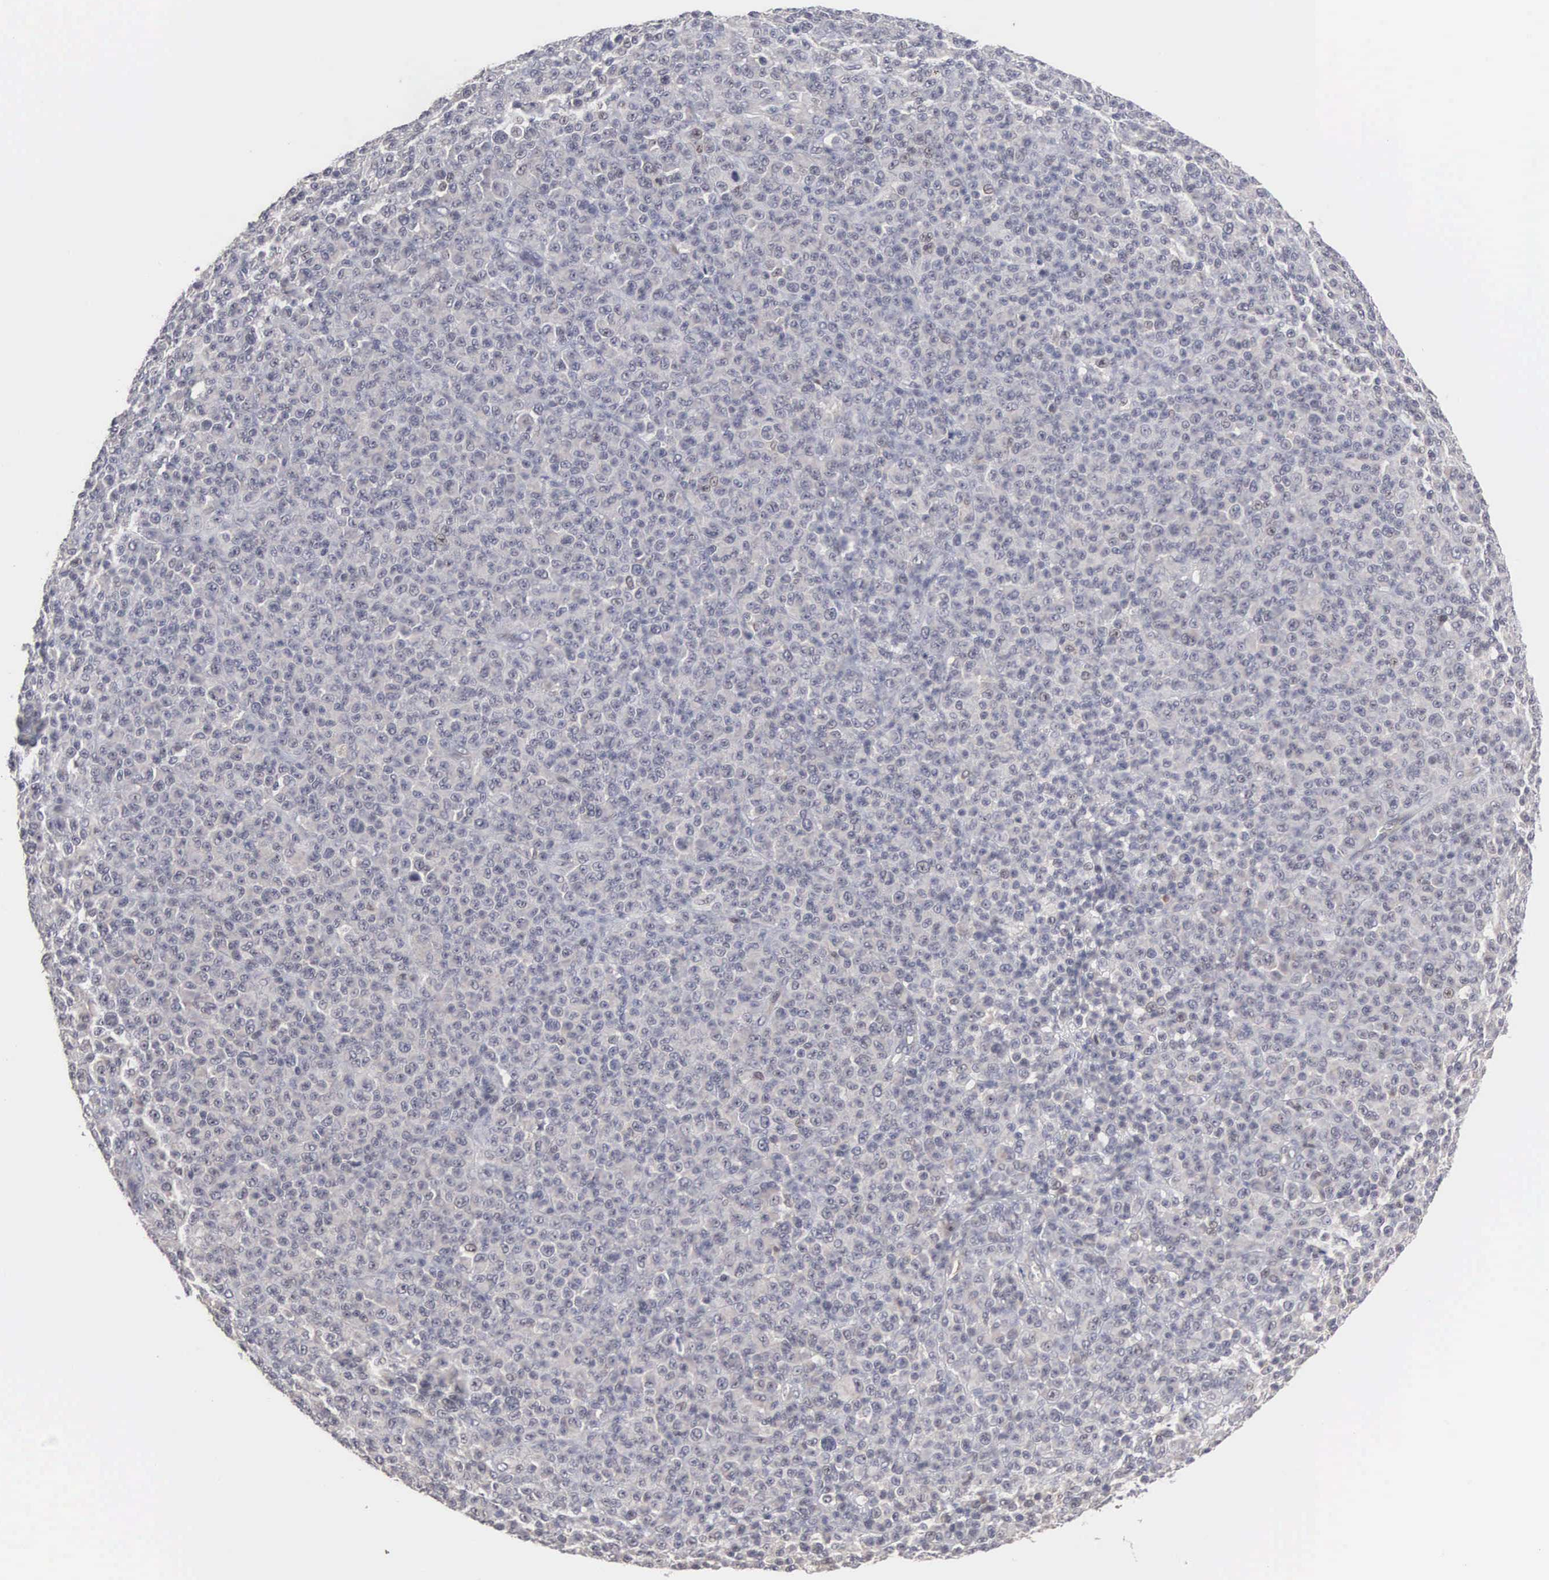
{"staining": {"intensity": "negative", "quantity": "none", "location": "none"}, "tissue": "melanoma", "cell_type": "Tumor cells", "image_type": "cancer", "snomed": [{"axis": "morphology", "description": "Malignant melanoma, Metastatic site"}, {"axis": "topography", "description": "Skin"}], "caption": "Melanoma was stained to show a protein in brown. There is no significant expression in tumor cells.", "gene": "ACOT4", "patient": {"sex": "male", "age": 32}}